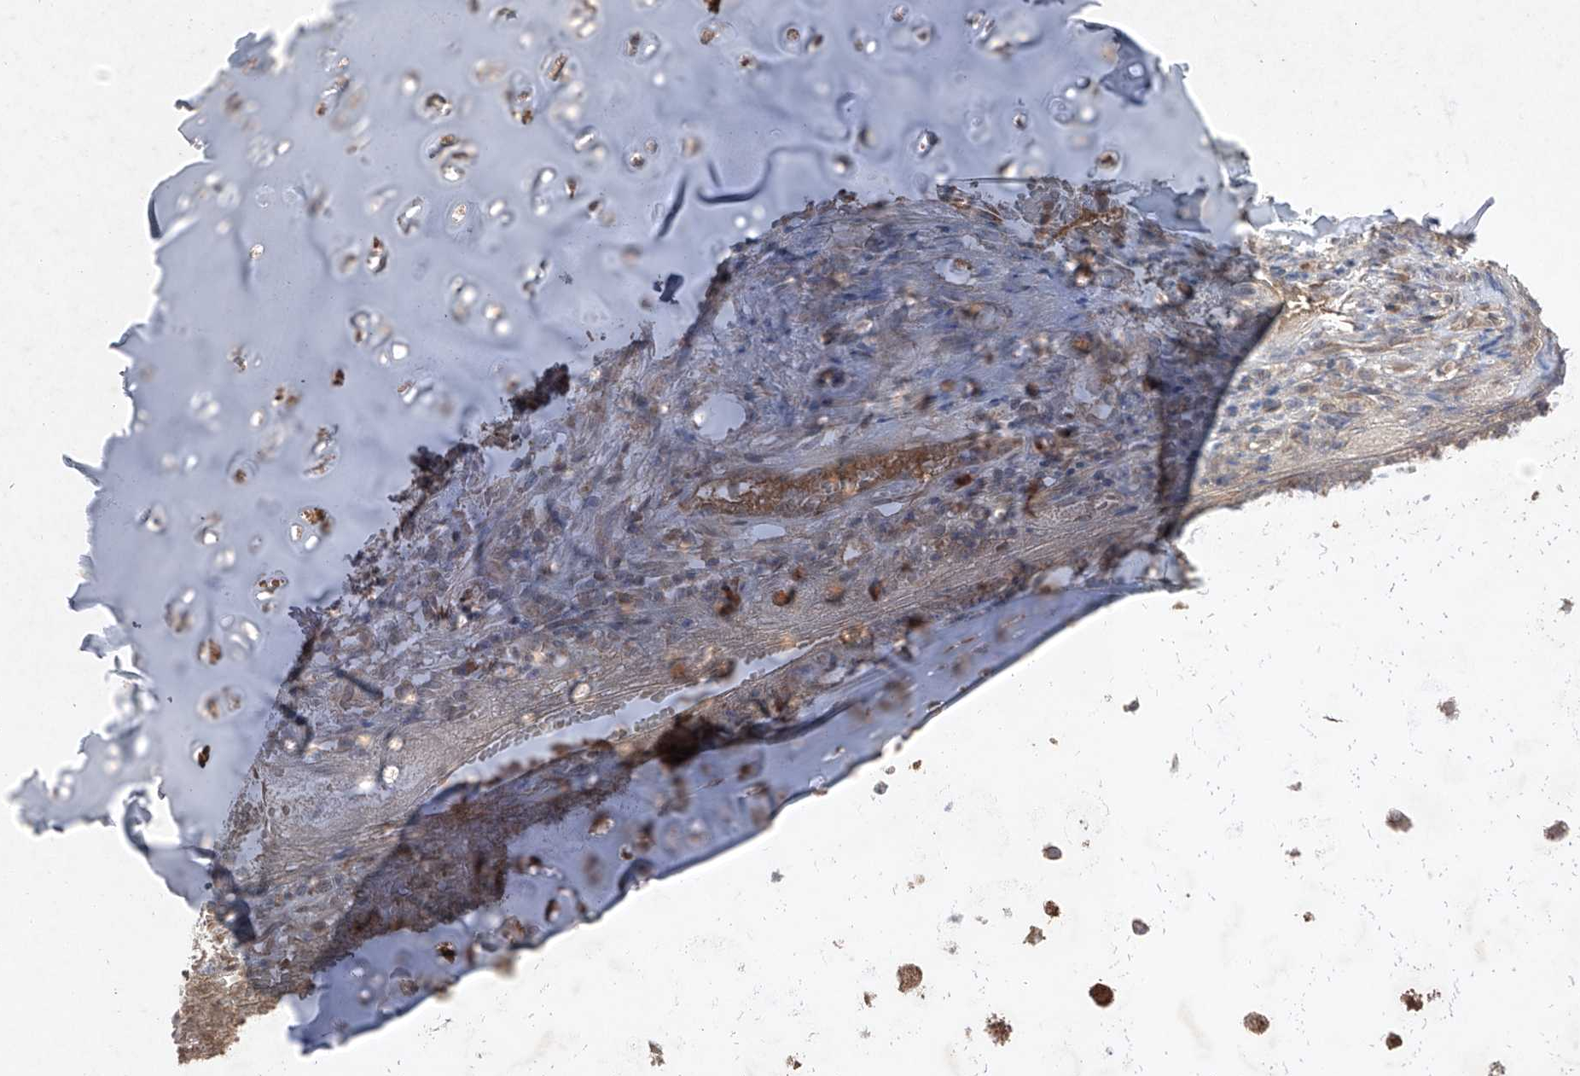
{"staining": {"intensity": "negative", "quantity": "none", "location": "none"}, "tissue": "adipose tissue", "cell_type": "Adipocytes", "image_type": "normal", "snomed": [{"axis": "morphology", "description": "Normal tissue, NOS"}, {"axis": "morphology", "description": "Basal cell carcinoma"}, {"axis": "topography", "description": "Cartilage tissue"}, {"axis": "topography", "description": "Nasopharynx"}, {"axis": "topography", "description": "Oral tissue"}], "caption": "Adipose tissue stained for a protein using immunohistochemistry (IHC) reveals no positivity adipocytes.", "gene": "FAM135A", "patient": {"sex": "female", "age": 77}}